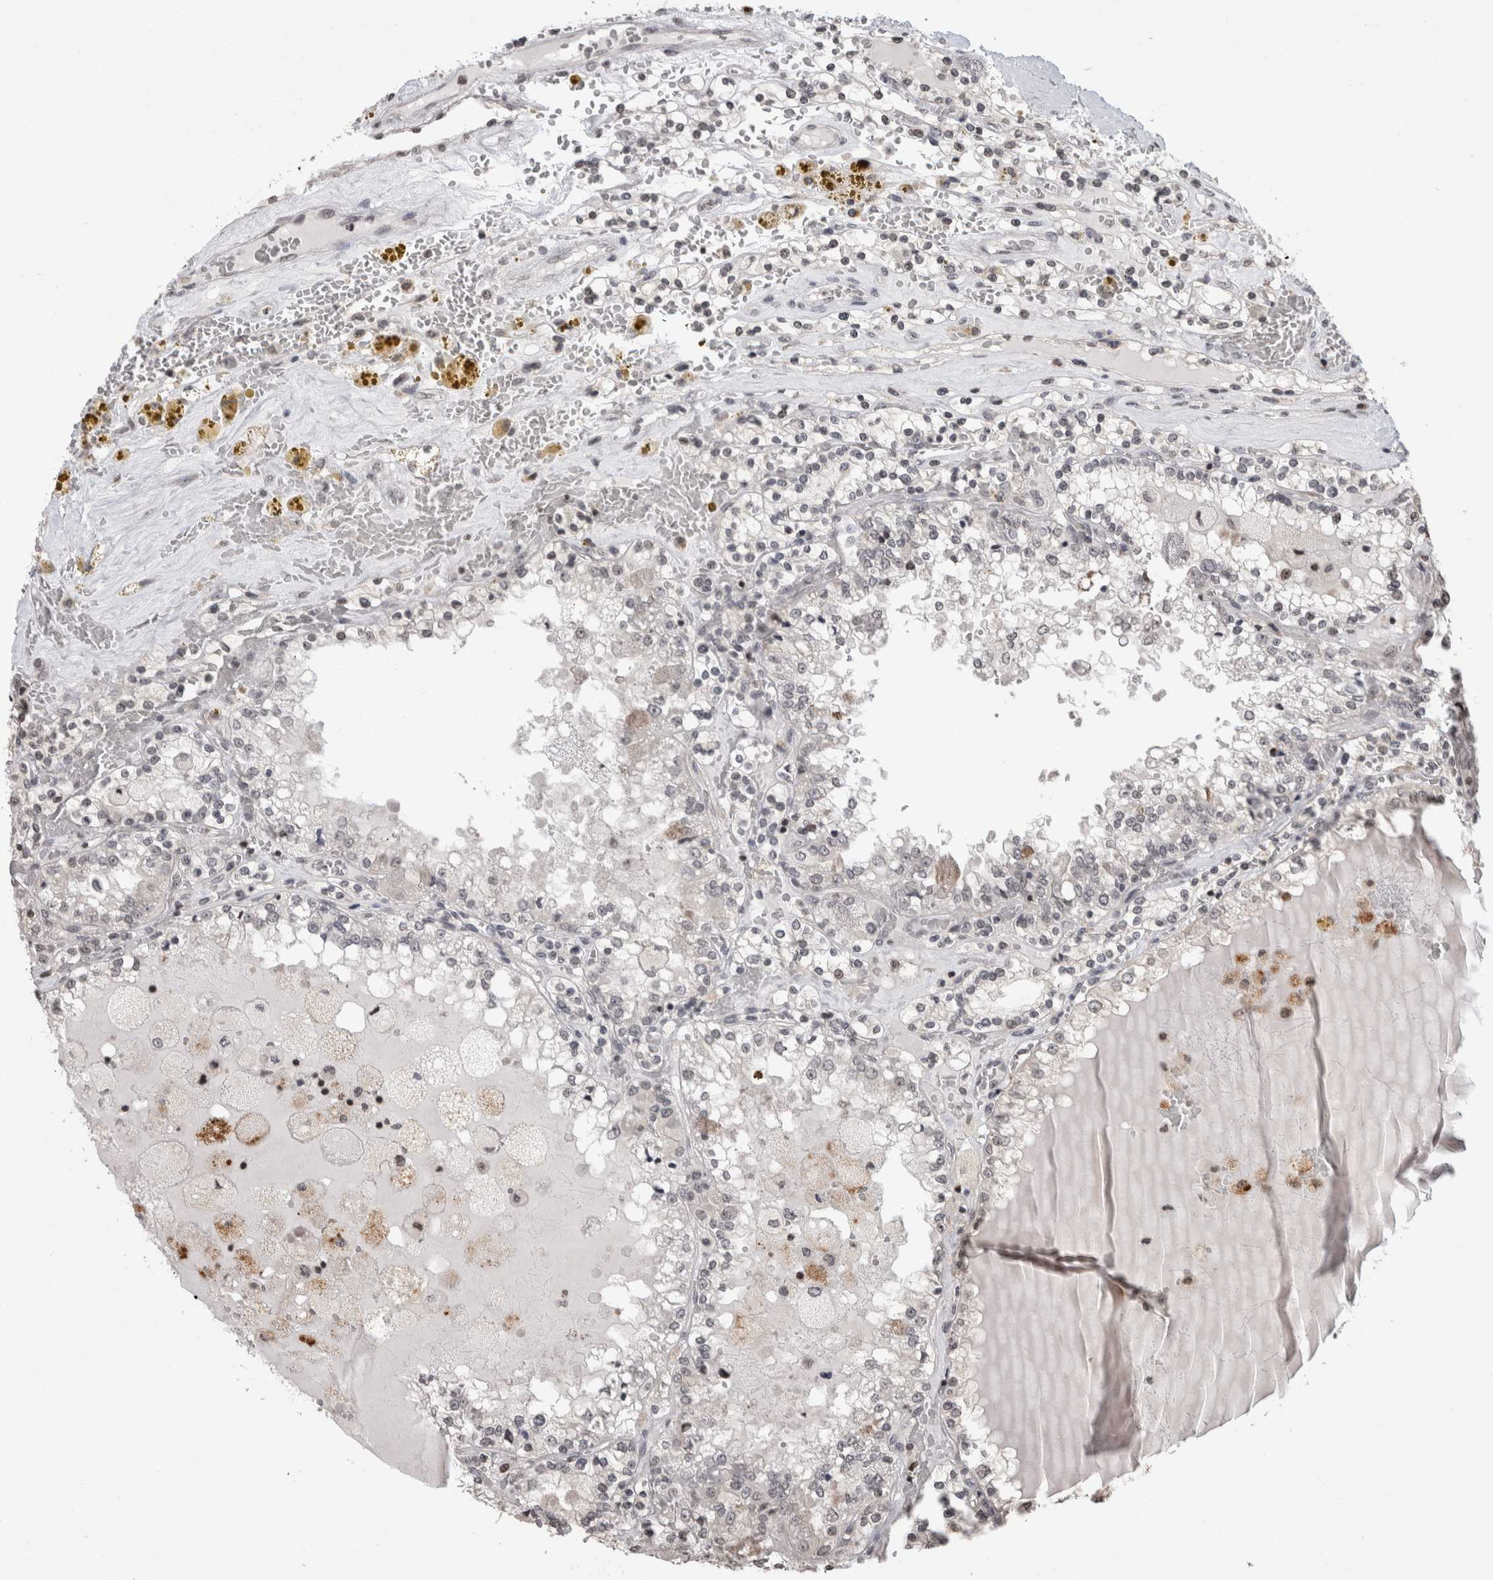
{"staining": {"intensity": "negative", "quantity": "none", "location": "none"}, "tissue": "renal cancer", "cell_type": "Tumor cells", "image_type": "cancer", "snomed": [{"axis": "morphology", "description": "Adenocarcinoma, NOS"}, {"axis": "topography", "description": "Kidney"}], "caption": "Human adenocarcinoma (renal) stained for a protein using immunohistochemistry (IHC) demonstrates no expression in tumor cells.", "gene": "ZBTB11", "patient": {"sex": "female", "age": 56}}